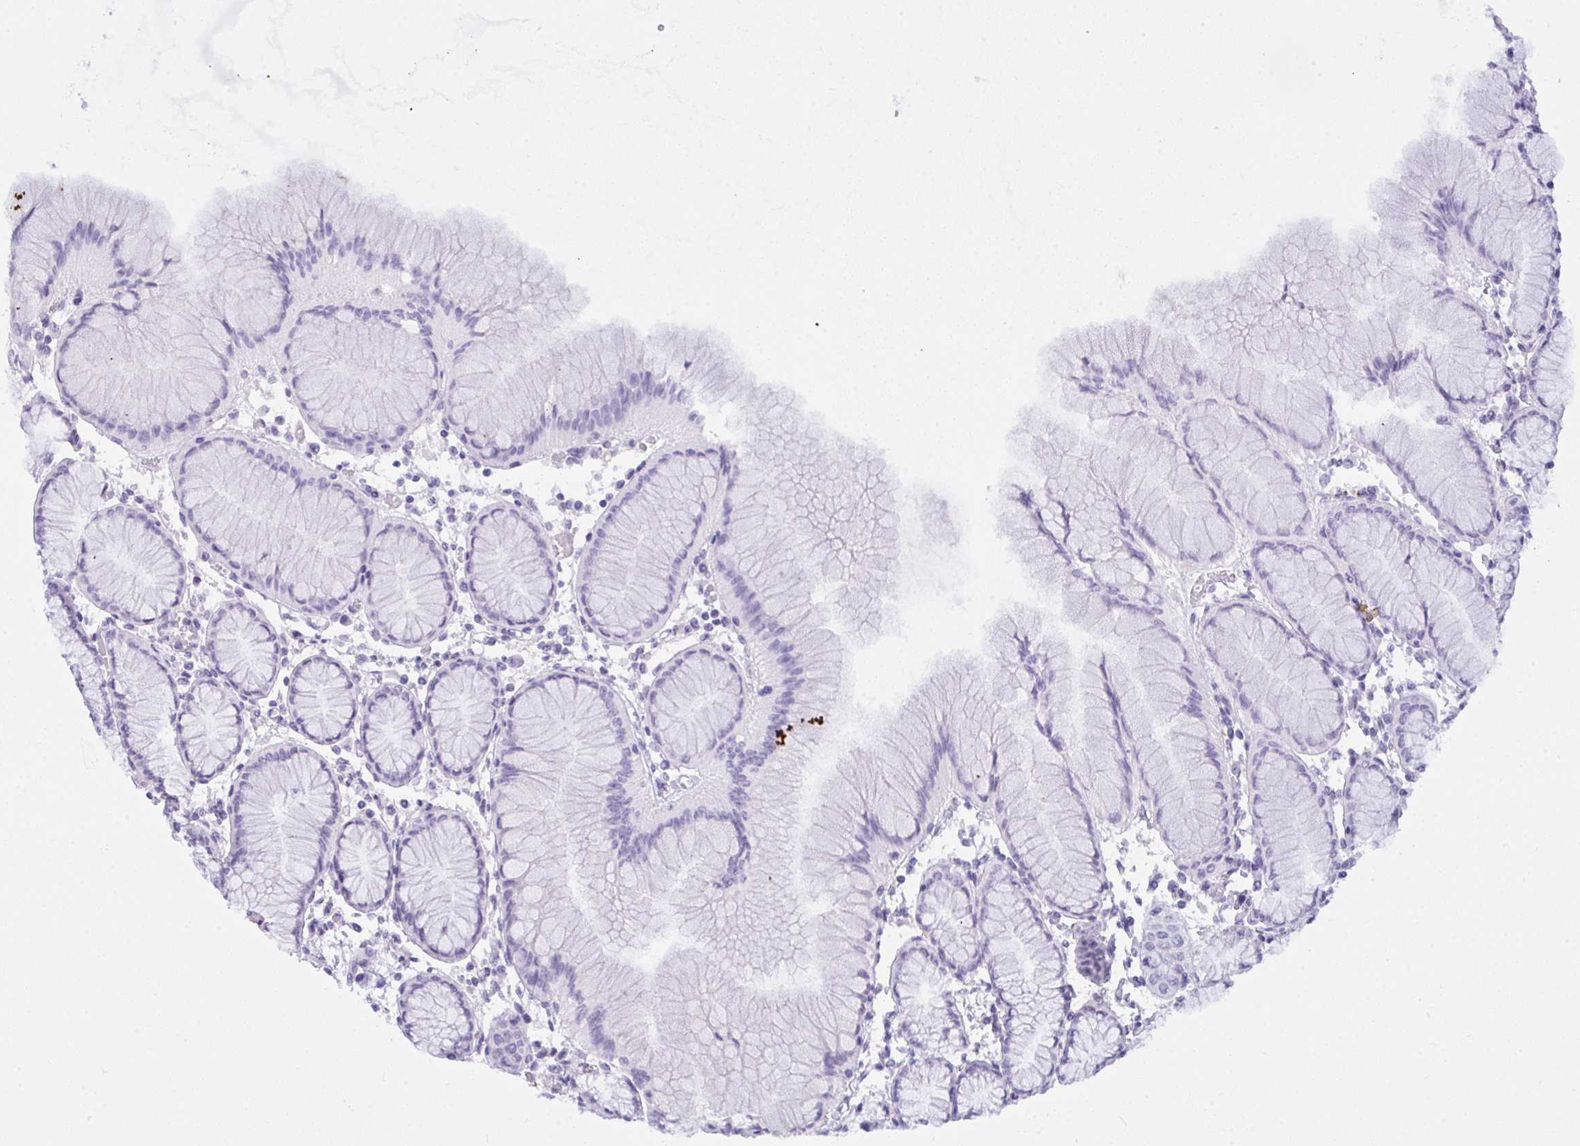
{"staining": {"intensity": "negative", "quantity": "none", "location": "none"}, "tissue": "stomach", "cell_type": "Glandular cells", "image_type": "normal", "snomed": [{"axis": "morphology", "description": "Normal tissue, NOS"}, {"axis": "topography", "description": "Stomach"}], "caption": "An image of stomach stained for a protein reveals no brown staining in glandular cells.", "gene": "ELN", "patient": {"sex": "female", "age": 57}}